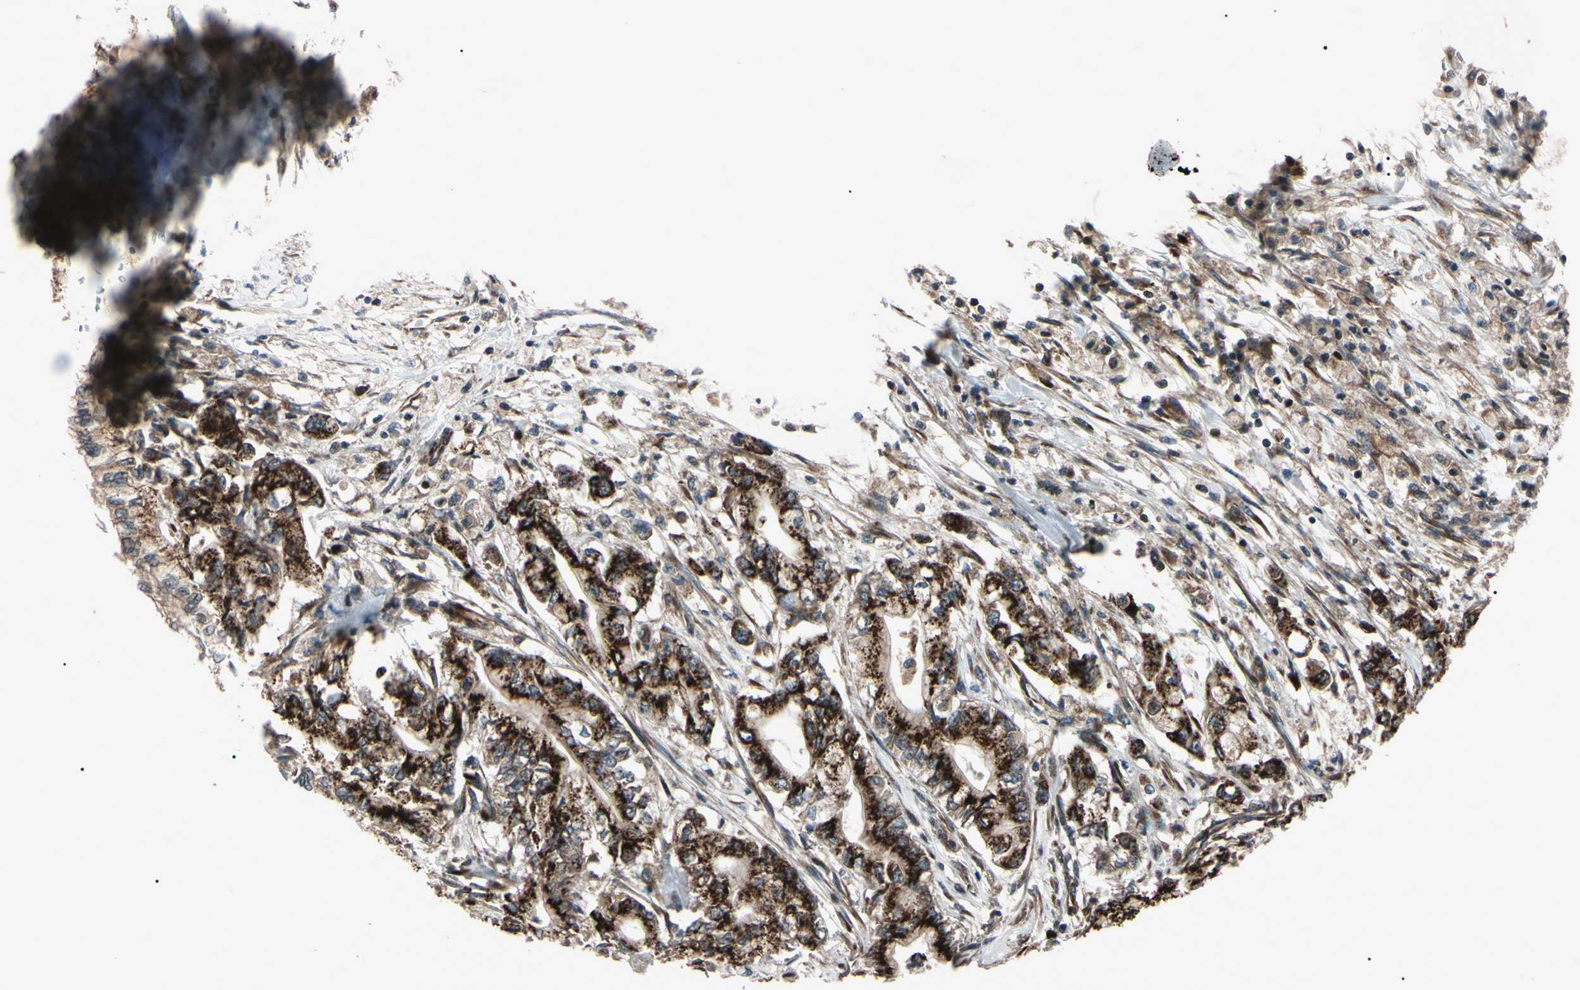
{"staining": {"intensity": "strong", "quantity": ">75%", "location": "cytoplasmic/membranous"}, "tissue": "pancreatic cancer", "cell_type": "Tumor cells", "image_type": "cancer", "snomed": [{"axis": "morphology", "description": "Adenocarcinoma, NOS"}, {"axis": "topography", "description": "Pancreas"}], "caption": "Brown immunohistochemical staining in pancreatic adenocarcinoma shows strong cytoplasmic/membranous positivity in about >75% of tumor cells.", "gene": "GUCY1B1", "patient": {"sex": "male", "age": 70}}